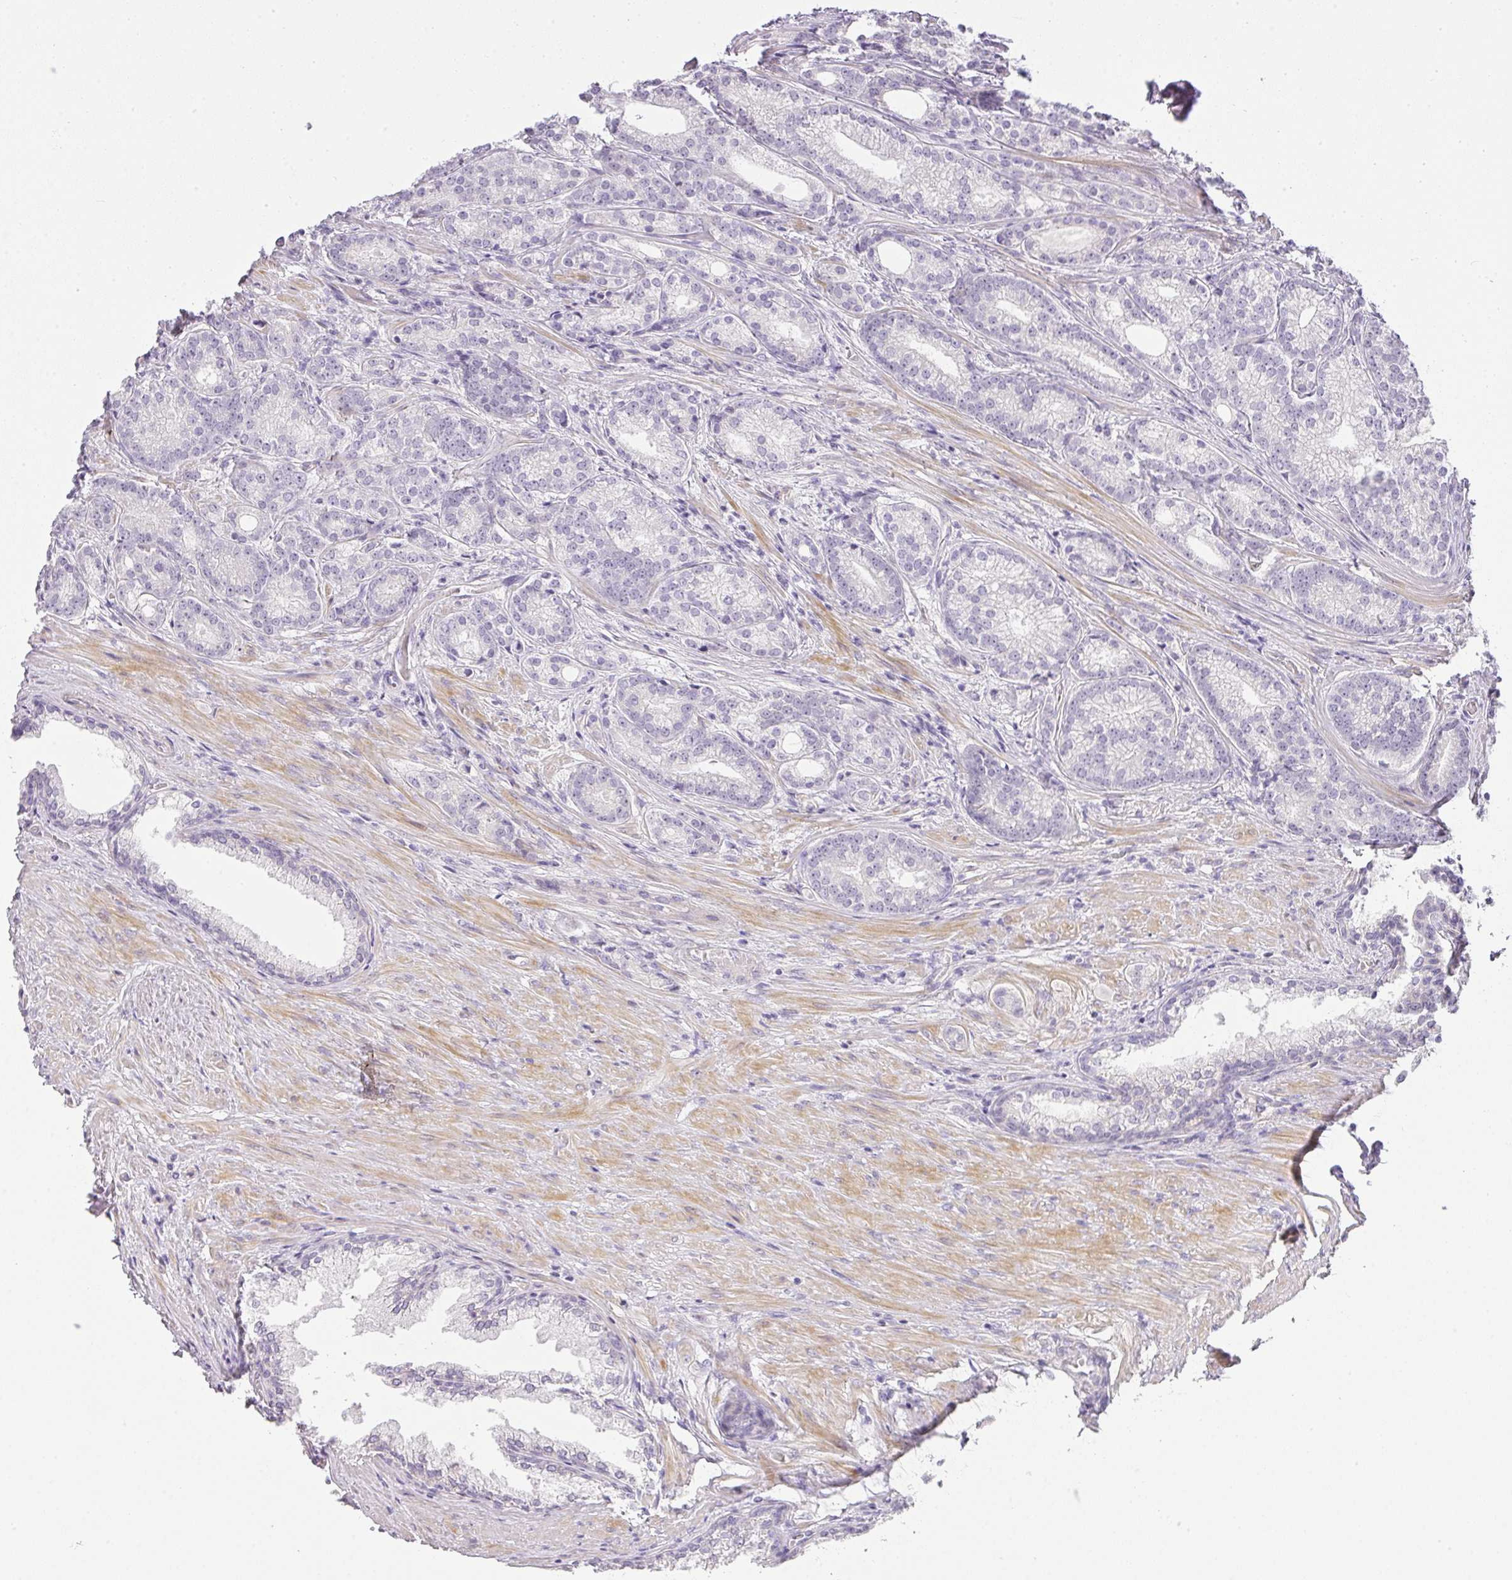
{"staining": {"intensity": "negative", "quantity": "none", "location": "none"}, "tissue": "prostate cancer", "cell_type": "Tumor cells", "image_type": "cancer", "snomed": [{"axis": "morphology", "description": "Adenocarcinoma, Low grade"}, {"axis": "topography", "description": "Prostate"}], "caption": "Image shows no significant protein expression in tumor cells of prostate low-grade adenocarcinoma. (DAB immunohistochemistry (IHC), high magnification).", "gene": "RAX2", "patient": {"sex": "male", "age": 71}}